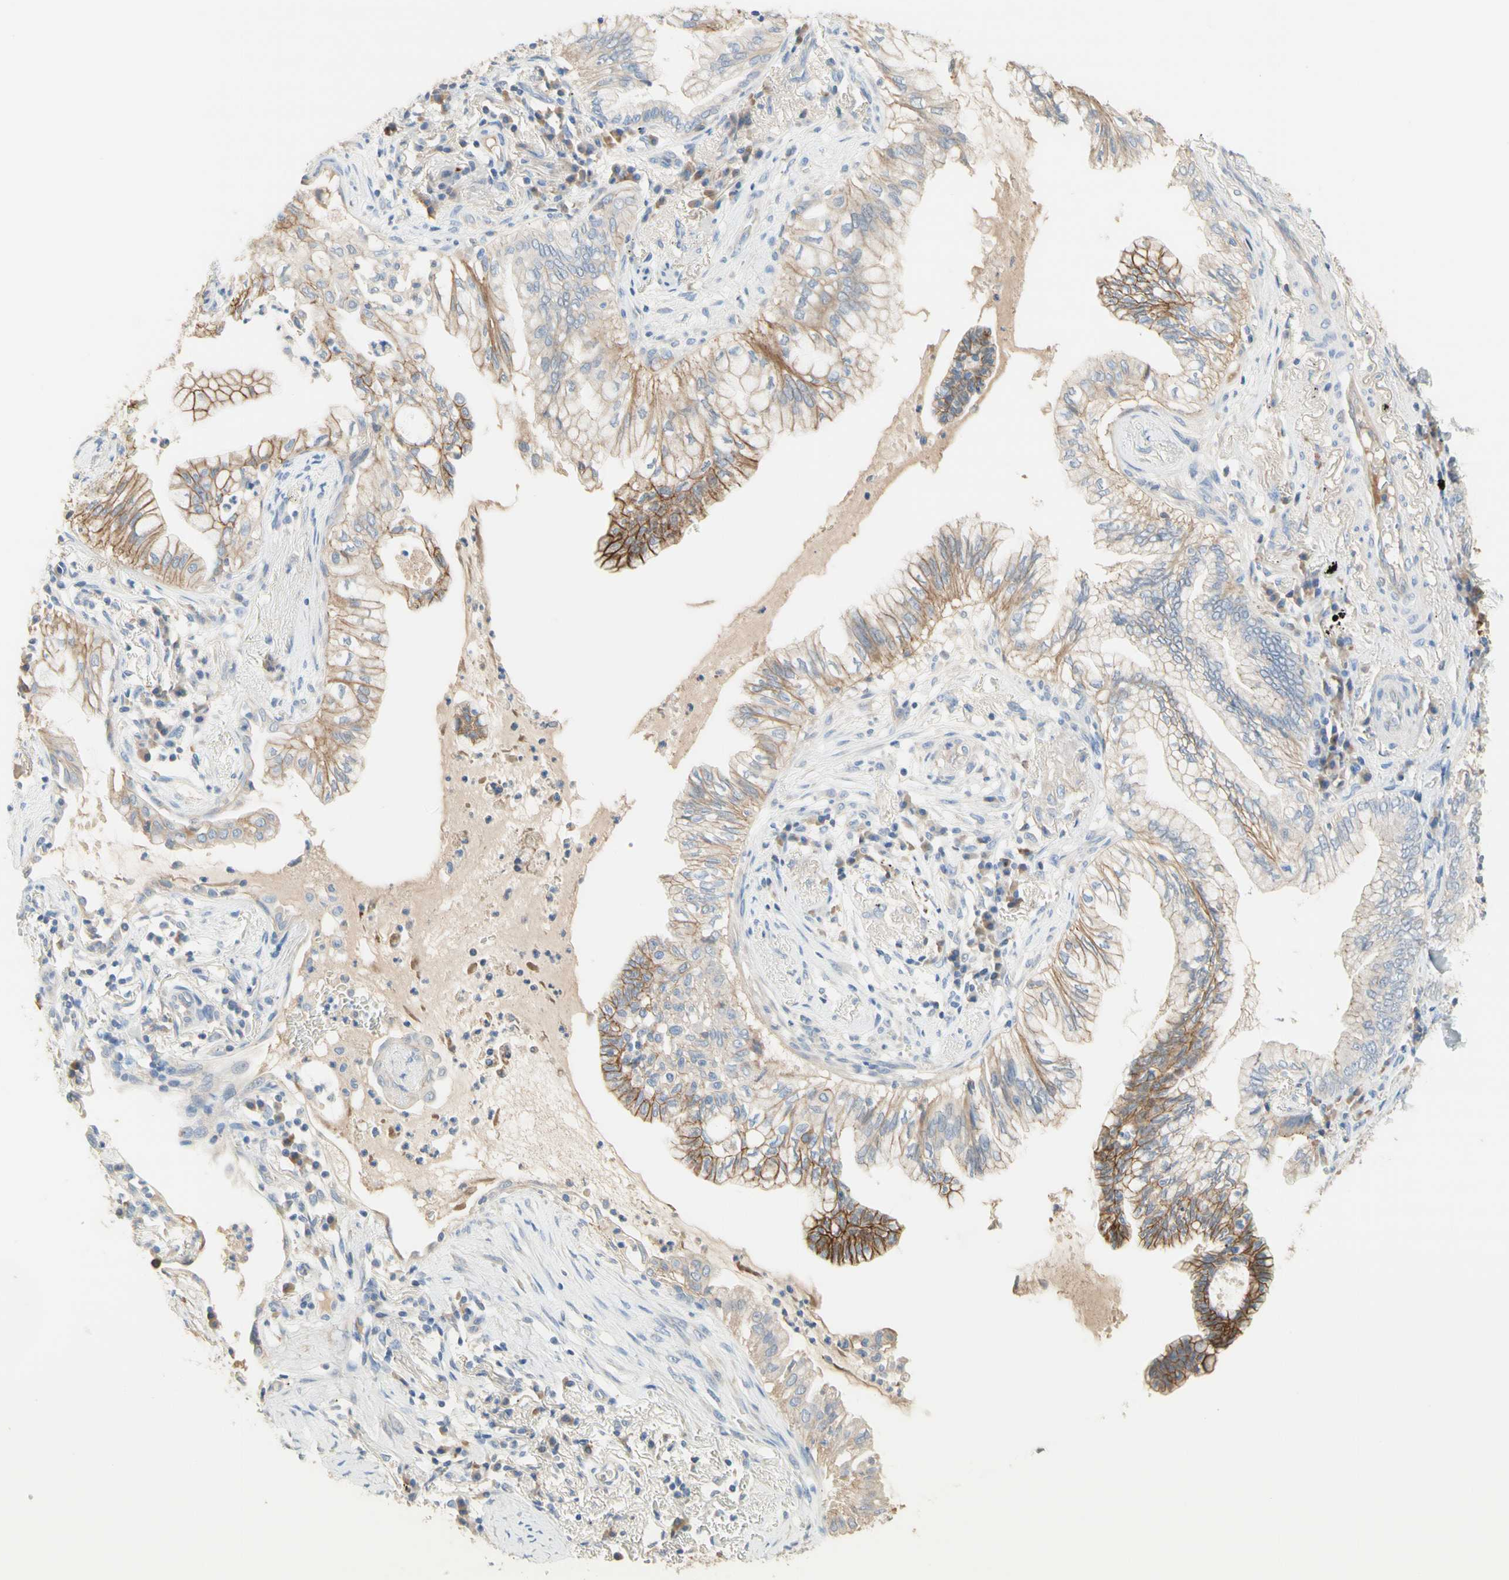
{"staining": {"intensity": "moderate", "quantity": ">75%", "location": "cytoplasmic/membranous"}, "tissue": "lung cancer", "cell_type": "Tumor cells", "image_type": "cancer", "snomed": [{"axis": "morphology", "description": "Adenocarcinoma, NOS"}, {"axis": "topography", "description": "Lung"}], "caption": "Lung cancer tissue demonstrates moderate cytoplasmic/membranous staining in approximately >75% of tumor cells", "gene": "NECTIN4", "patient": {"sex": "female", "age": 70}}